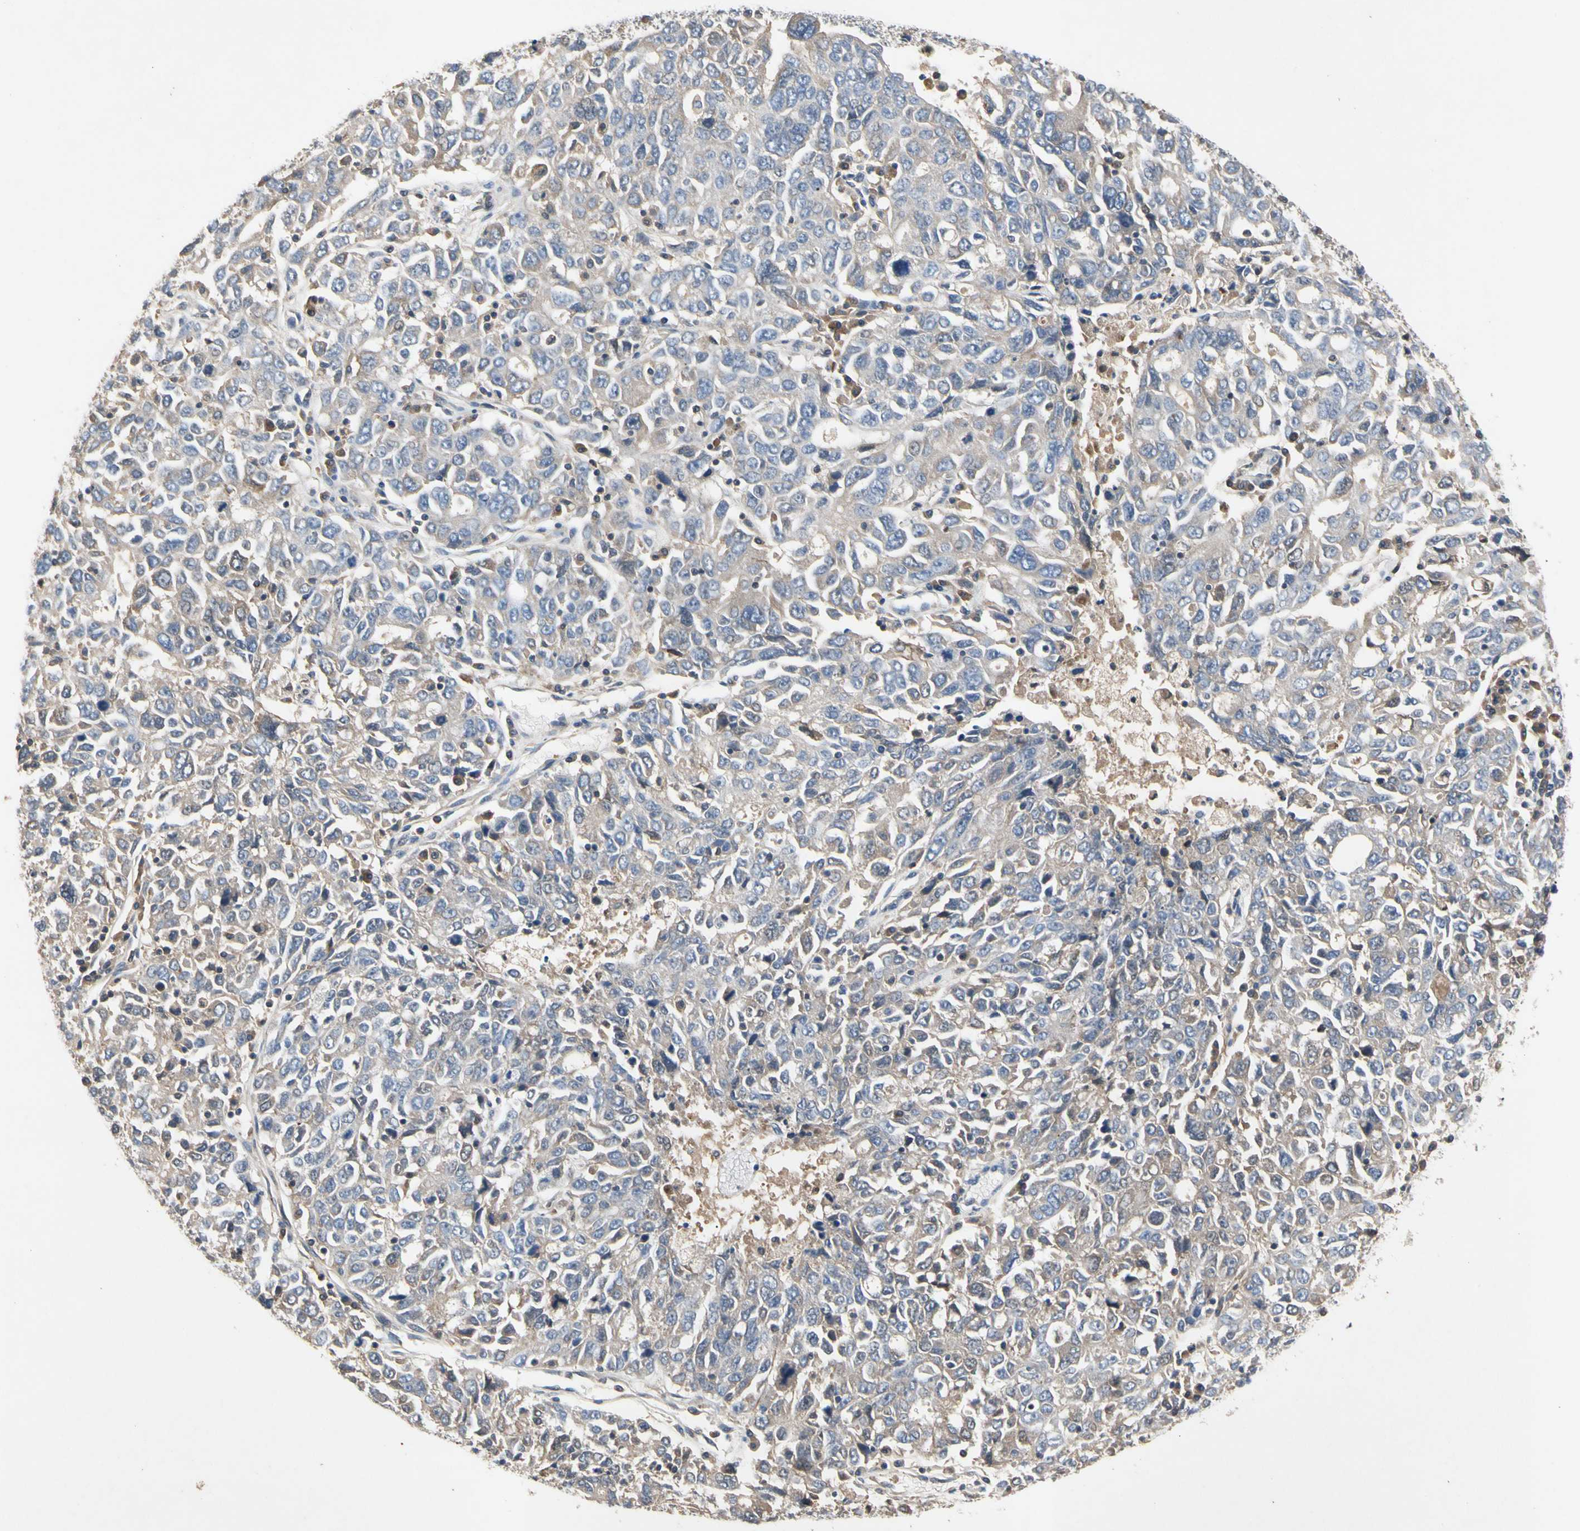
{"staining": {"intensity": "negative", "quantity": "none", "location": "none"}, "tissue": "ovarian cancer", "cell_type": "Tumor cells", "image_type": "cancer", "snomed": [{"axis": "morphology", "description": "Carcinoma, endometroid"}, {"axis": "topography", "description": "Ovary"}], "caption": "A histopathology image of human ovarian endometroid carcinoma is negative for staining in tumor cells.", "gene": "CRTAC1", "patient": {"sex": "female", "age": 62}}